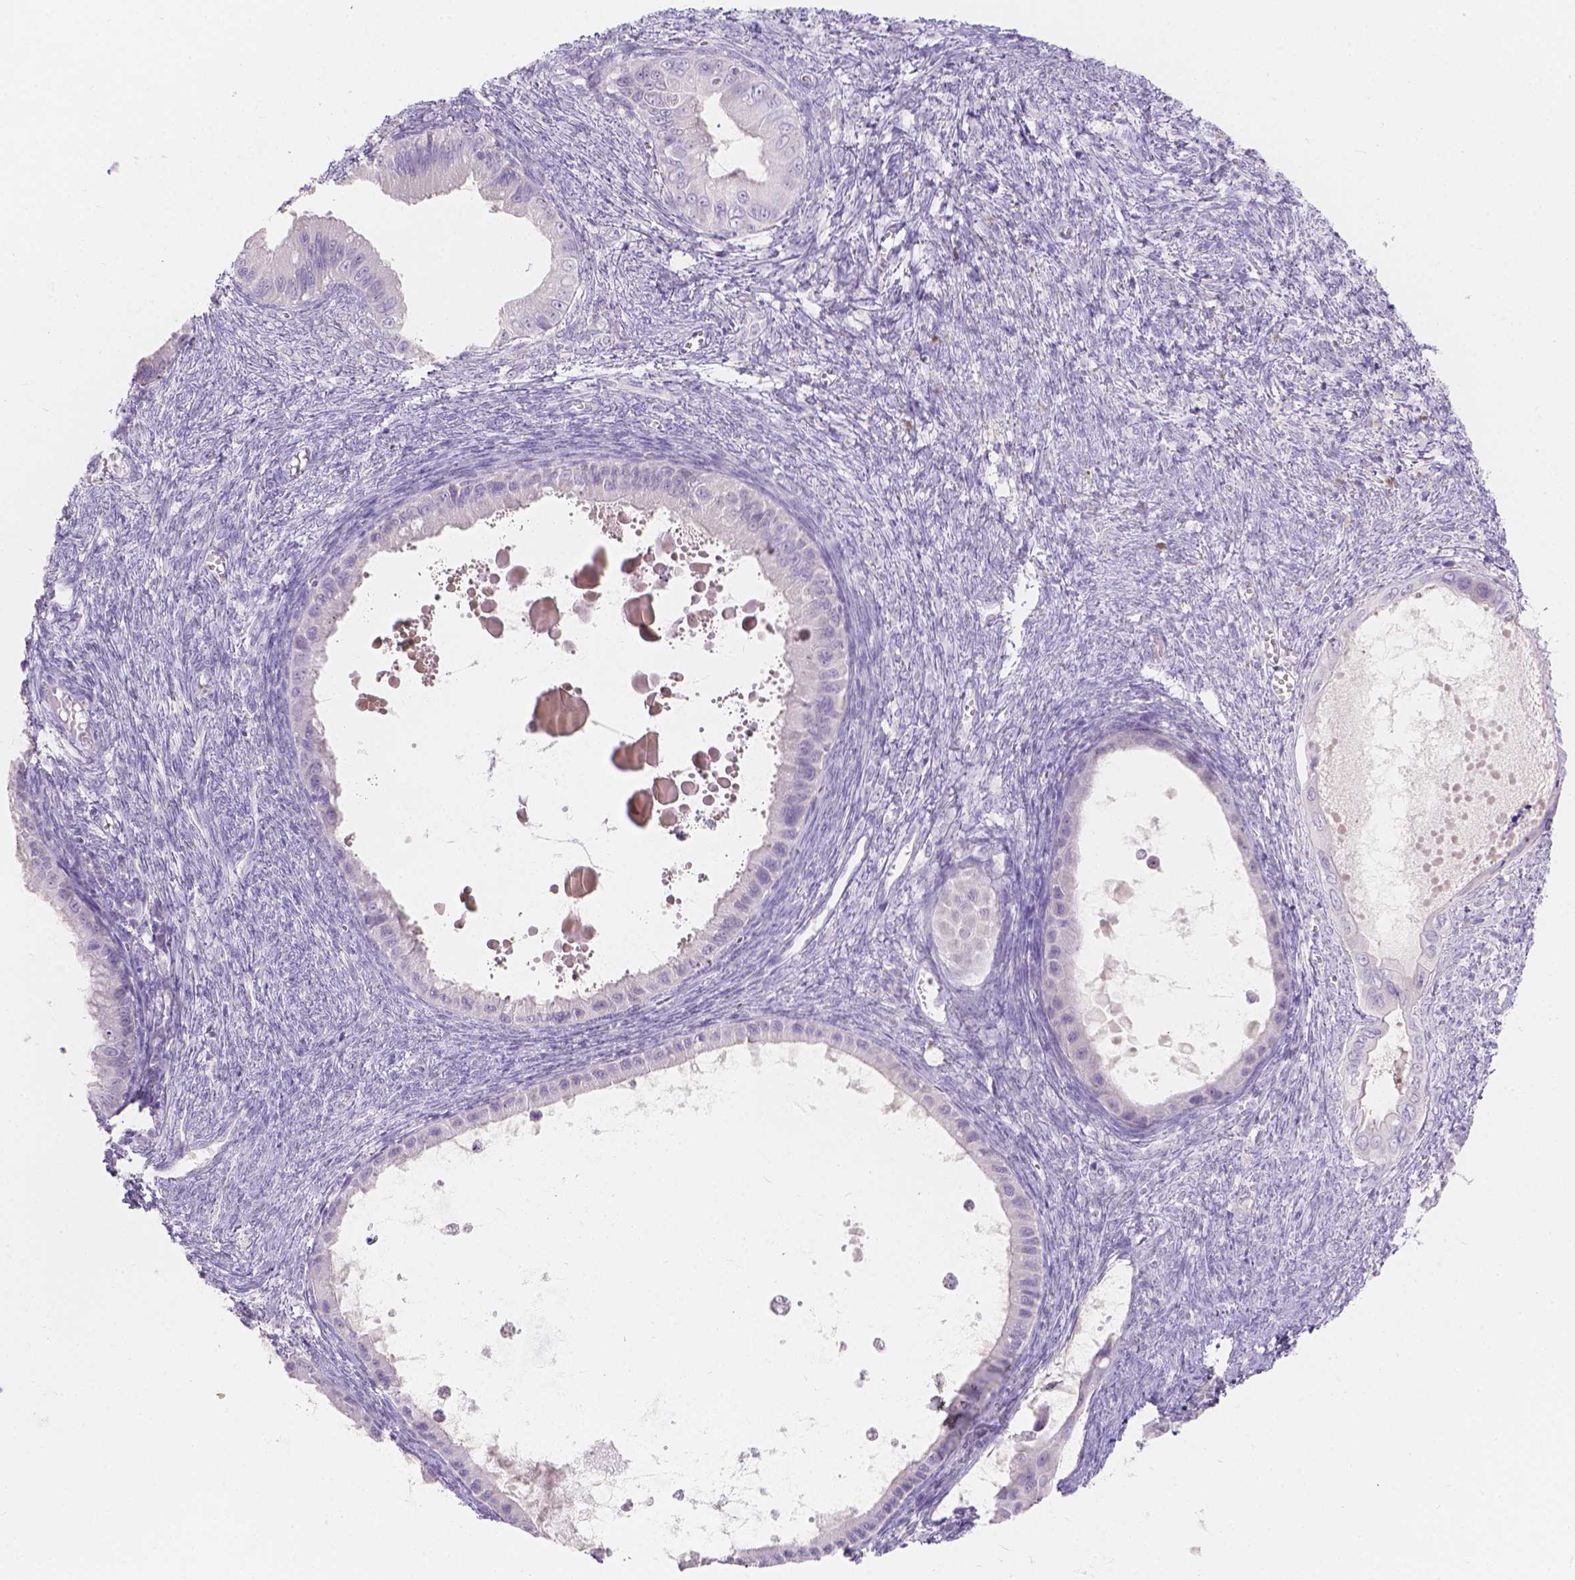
{"staining": {"intensity": "negative", "quantity": "none", "location": "none"}, "tissue": "ovarian cancer", "cell_type": "Tumor cells", "image_type": "cancer", "snomed": [{"axis": "morphology", "description": "Cystadenocarcinoma, mucinous, NOS"}, {"axis": "topography", "description": "Ovary"}], "caption": "Ovarian cancer (mucinous cystadenocarcinoma) stained for a protein using immunohistochemistry exhibits no staining tumor cells.", "gene": "HTN3", "patient": {"sex": "female", "age": 64}}